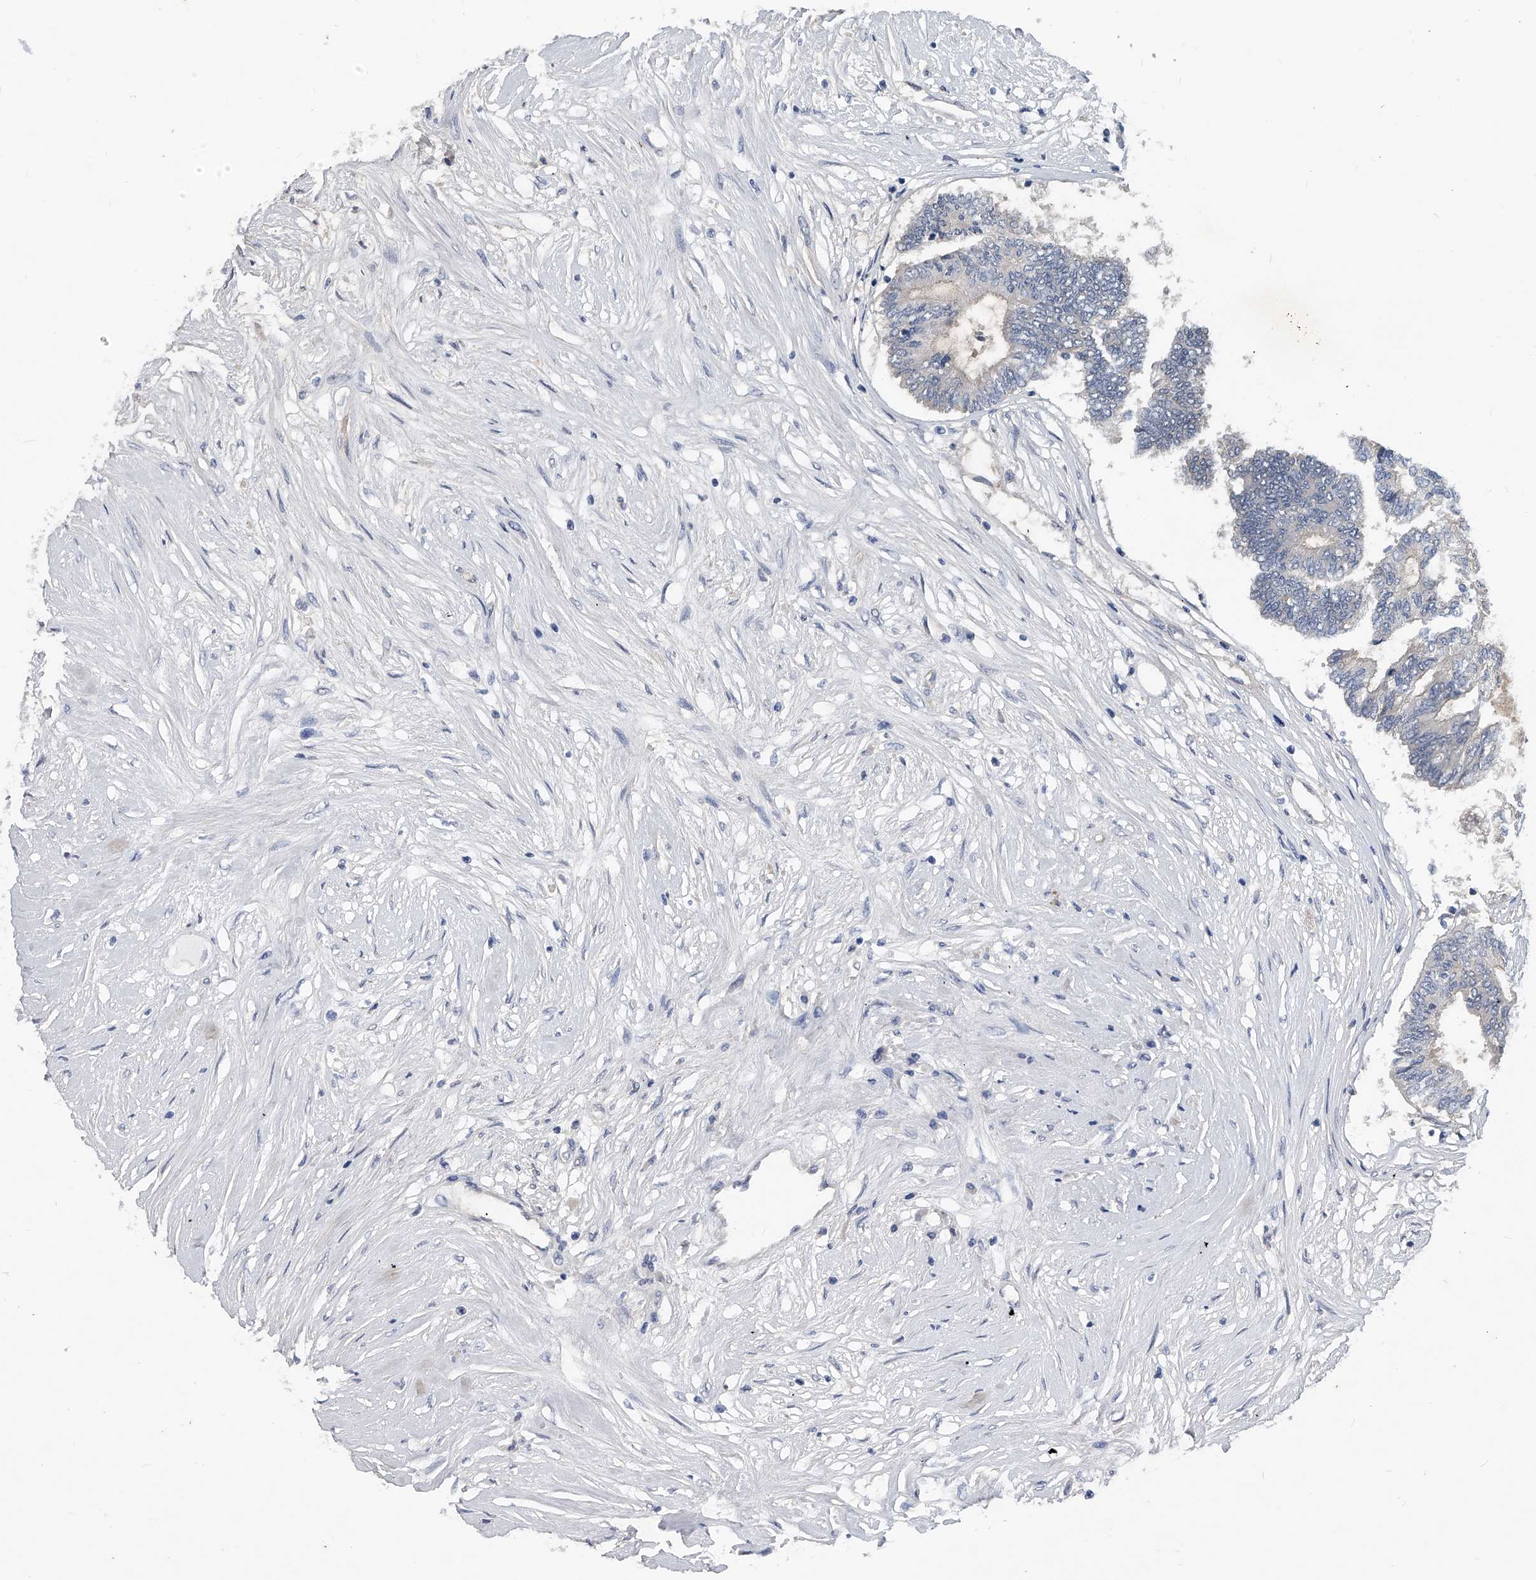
{"staining": {"intensity": "negative", "quantity": "none", "location": "none"}, "tissue": "colorectal cancer", "cell_type": "Tumor cells", "image_type": "cancer", "snomed": [{"axis": "morphology", "description": "Adenocarcinoma, NOS"}, {"axis": "topography", "description": "Rectum"}], "caption": "DAB immunohistochemical staining of colorectal cancer demonstrates no significant expression in tumor cells. (Immunohistochemistry (ihc), brightfield microscopy, high magnification).", "gene": "HOMER3", "patient": {"sex": "male", "age": 63}}